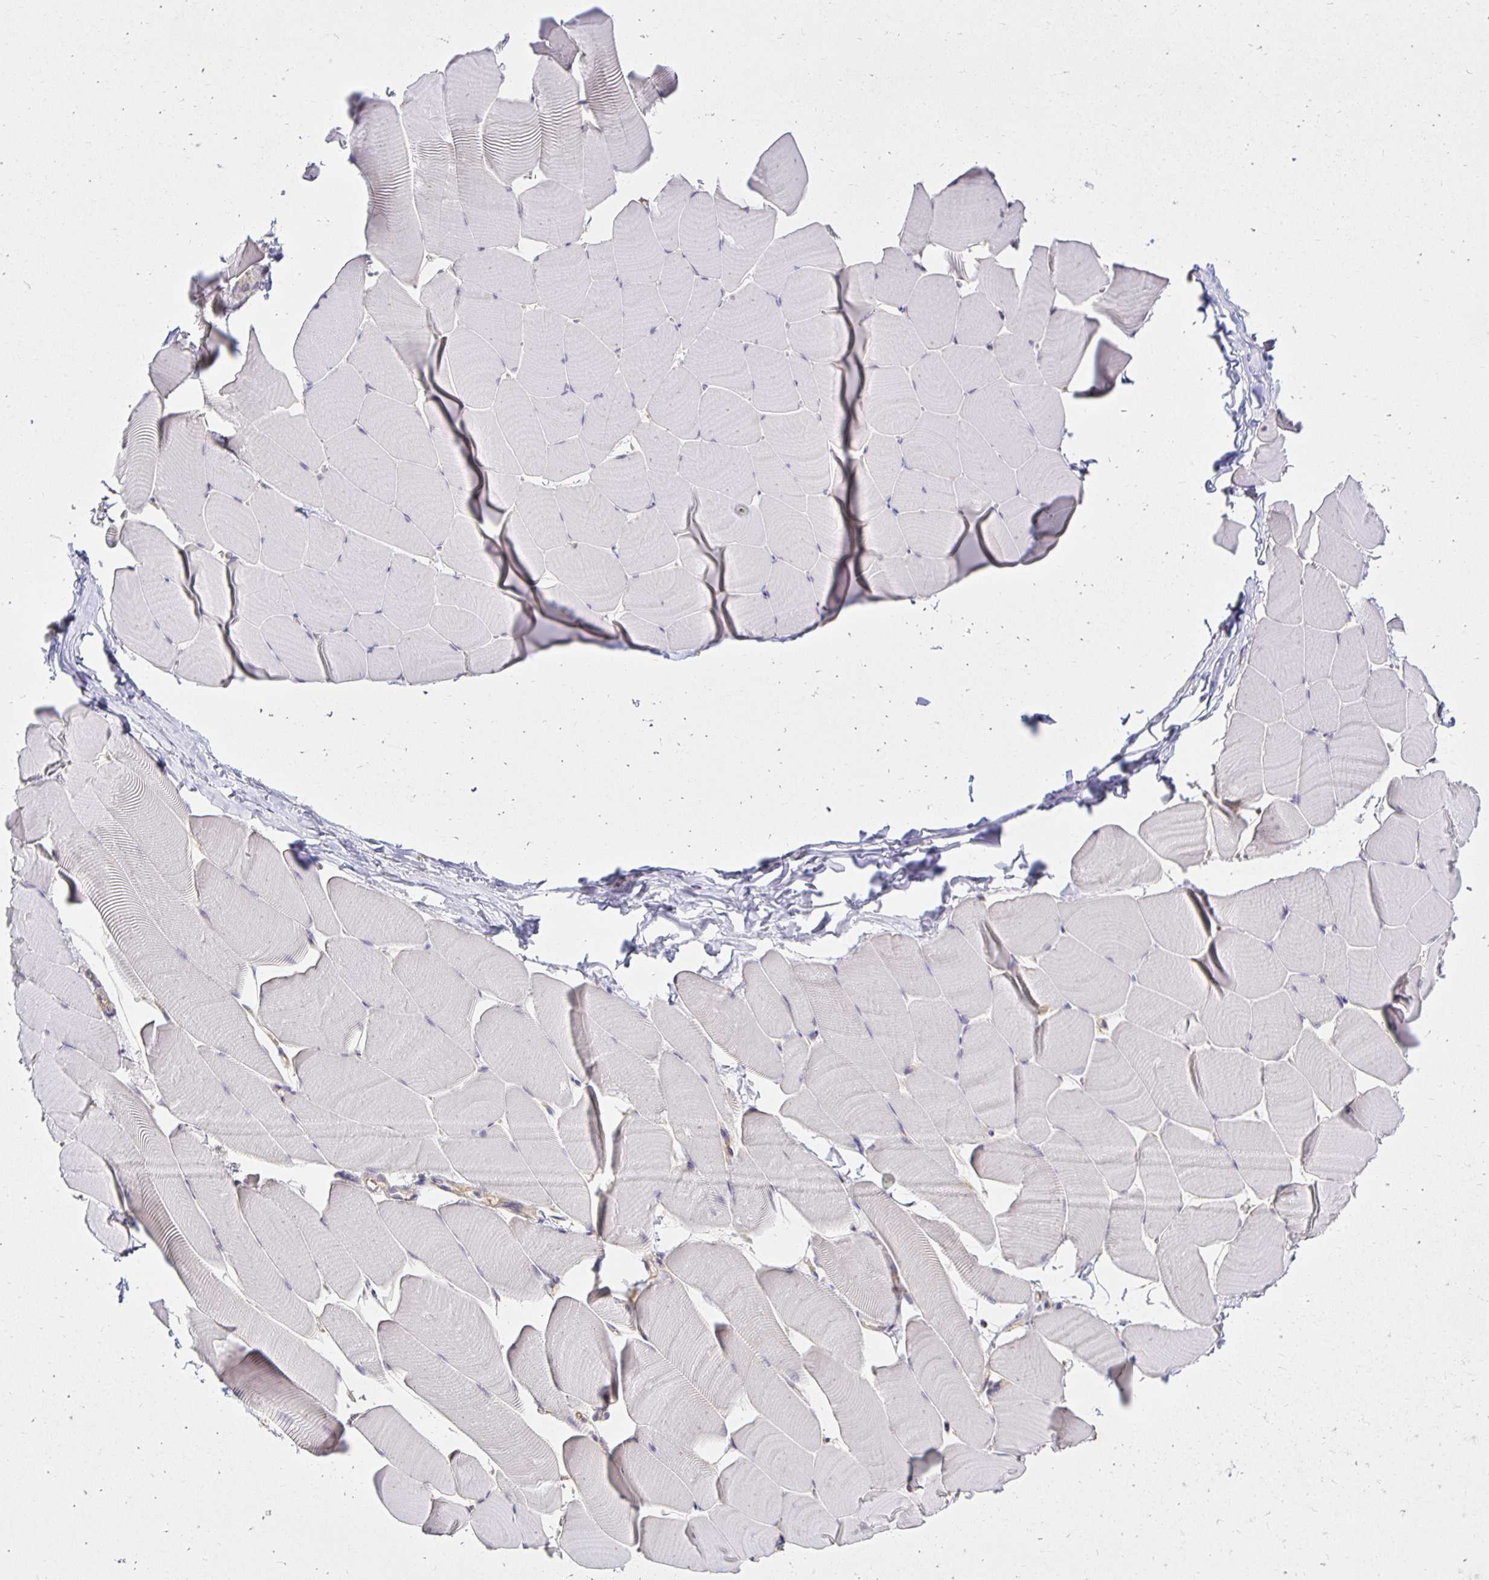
{"staining": {"intensity": "negative", "quantity": "none", "location": "none"}, "tissue": "skeletal muscle", "cell_type": "Myocytes", "image_type": "normal", "snomed": [{"axis": "morphology", "description": "Normal tissue, NOS"}, {"axis": "topography", "description": "Skeletal muscle"}], "caption": "Protein analysis of unremarkable skeletal muscle shows no significant positivity in myocytes.", "gene": "PNPLA3", "patient": {"sex": "male", "age": 25}}